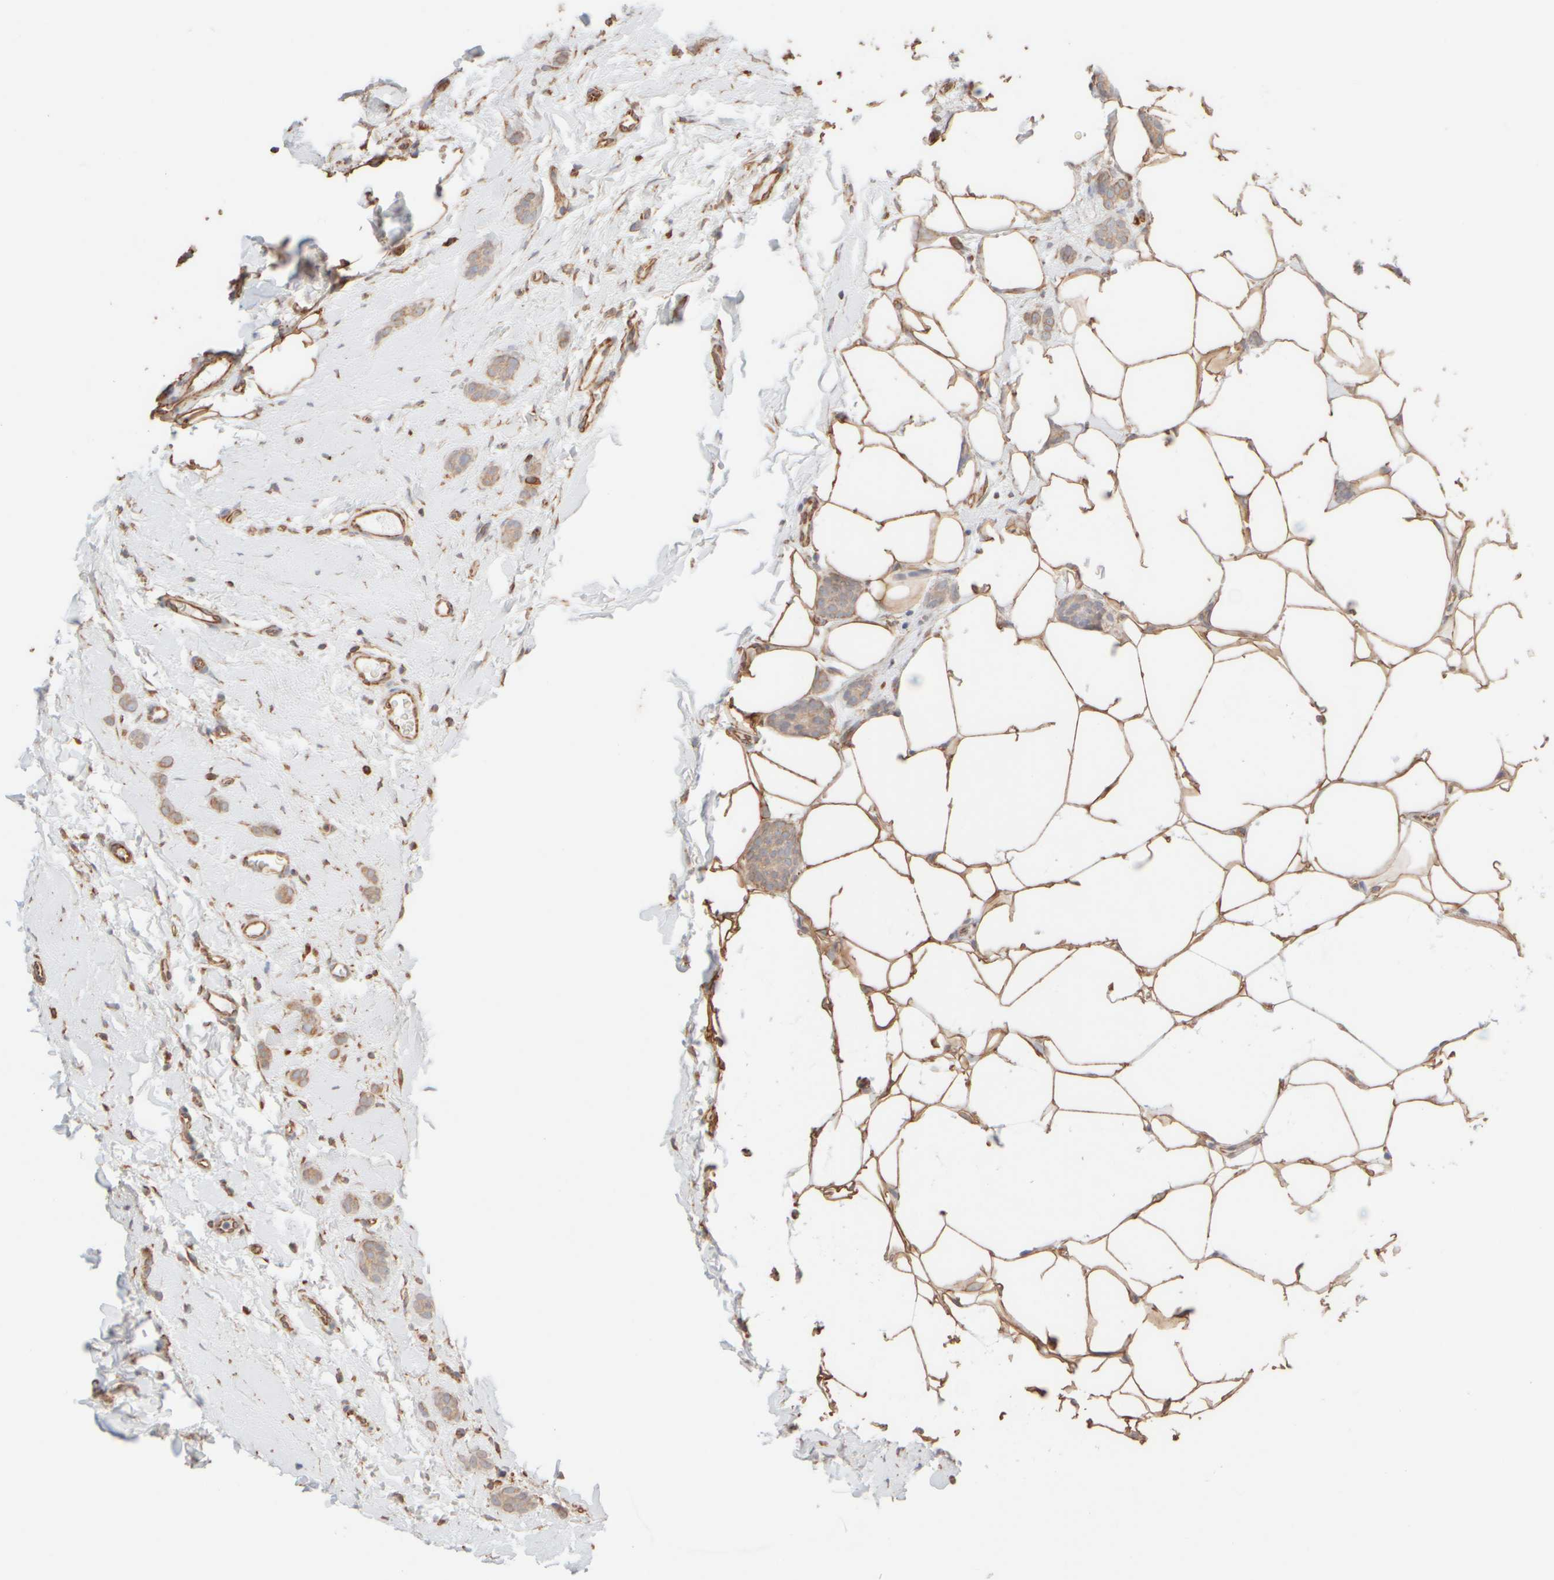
{"staining": {"intensity": "weak", "quantity": ">75%", "location": "cytoplasmic/membranous"}, "tissue": "breast cancer", "cell_type": "Tumor cells", "image_type": "cancer", "snomed": [{"axis": "morphology", "description": "Lobular carcinoma"}, {"axis": "topography", "description": "Skin"}, {"axis": "topography", "description": "Breast"}], "caption": "Immunohistochemical staining of breast cancer demonstrates low levels of weak cytoplasmic/membranous protein staining in approximately >75% of tumor cells.", "gene": "KRT15", "patient": {"sex": "female", "age": 46}}